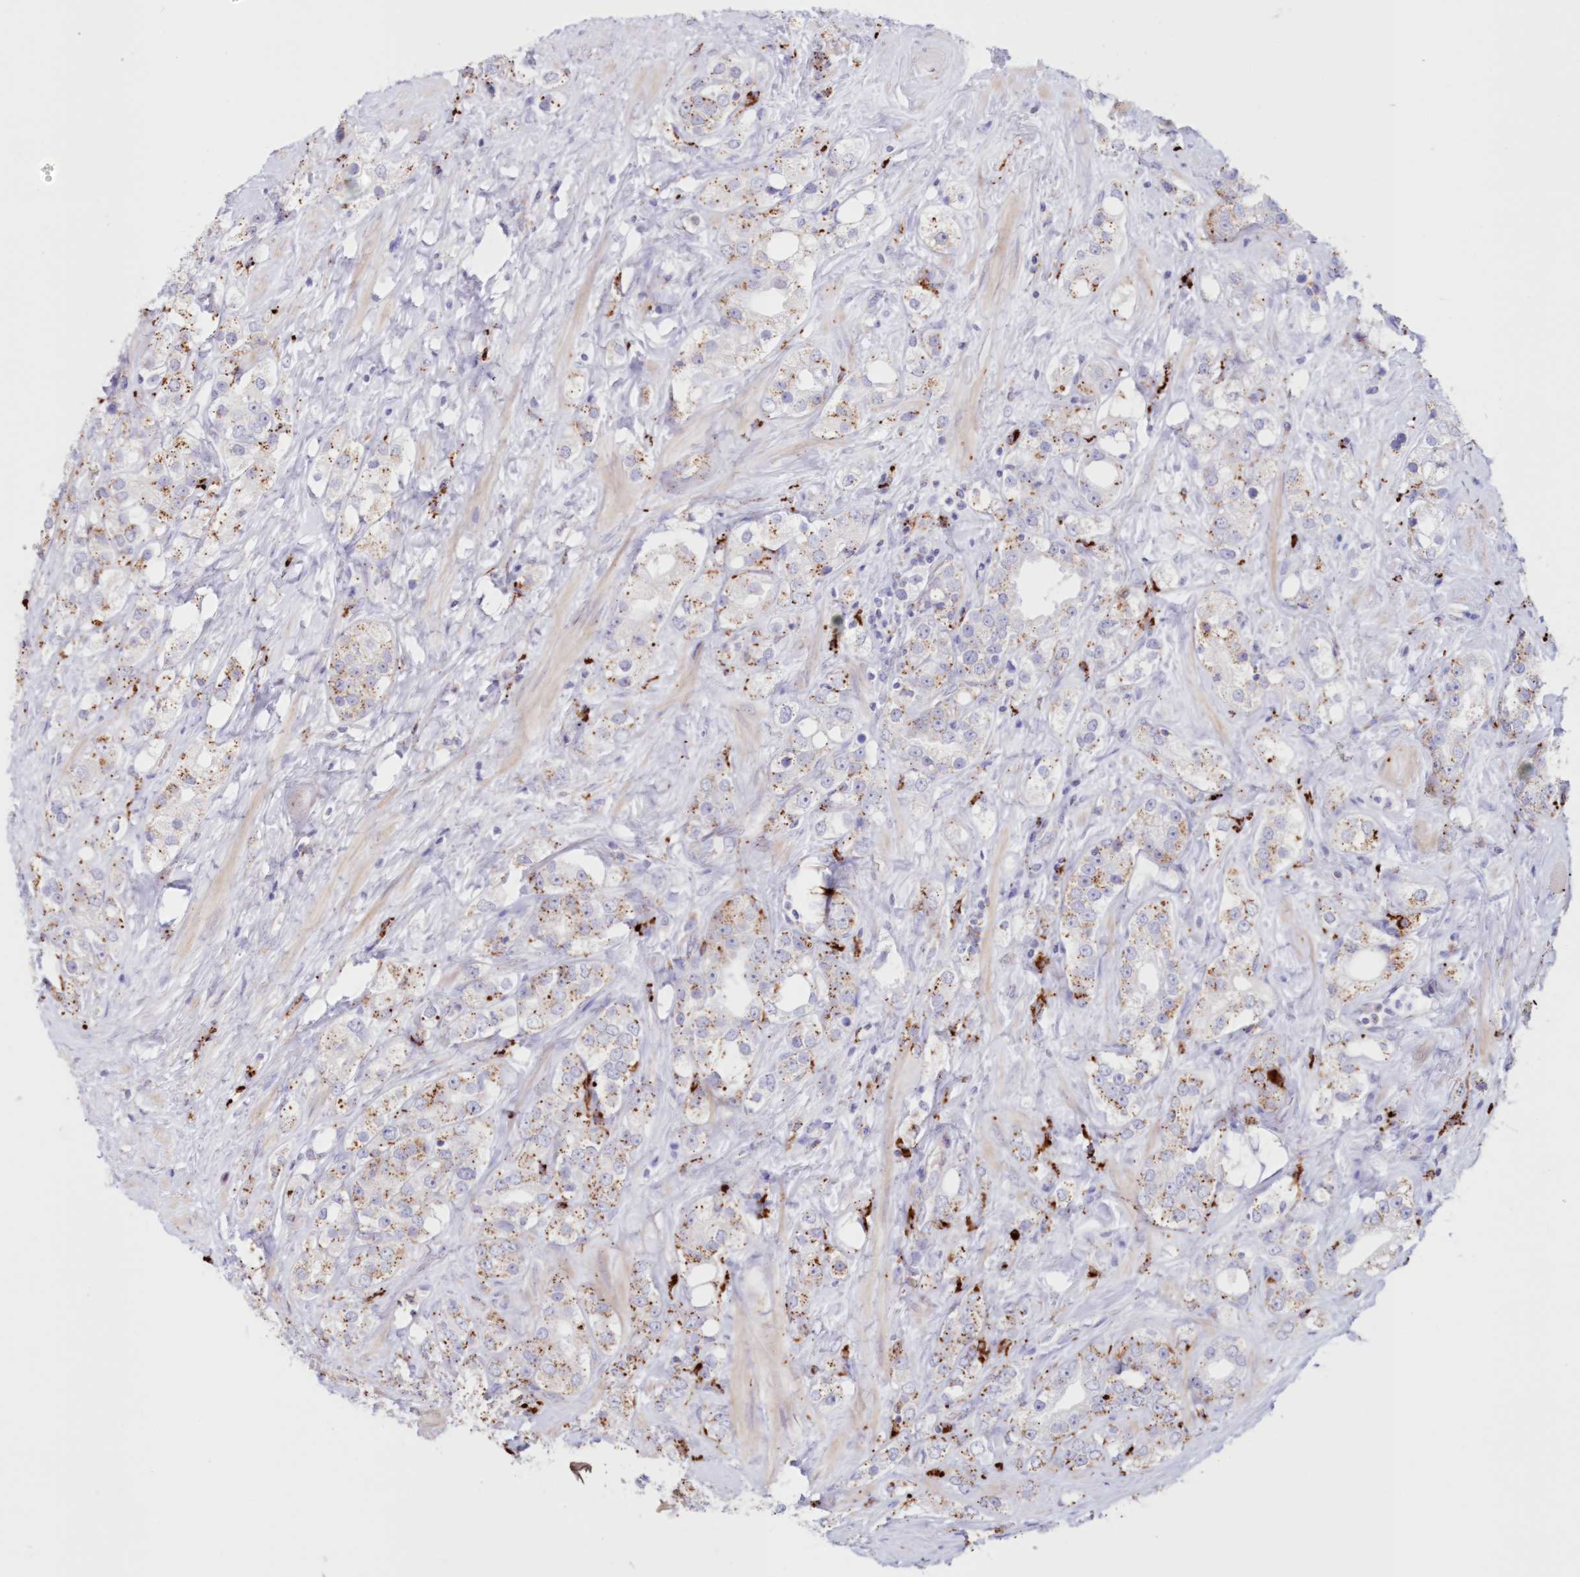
{"staining": {"intensity": "moderate", "quantity": "25%-75%", "location": "cytoplasmic/membranous"}, "tissue": "prostate cancer", "cell_type": "Tumor cells", "image_type": "cancer", "snomed": [{"axis": "morphology", "description": "Adenocarcinoma, NOS"}, {"axis": "topography", "description": "Prostate"}], "caption": "Moderate cytoplasmic/membranous expression for a protein is appreciated in approximately 25%-75% of tumor cells of prostate adenocarcinoma using IHC.", "gene": "TPP1", "patient": {"sex": "male", "age": 79}}